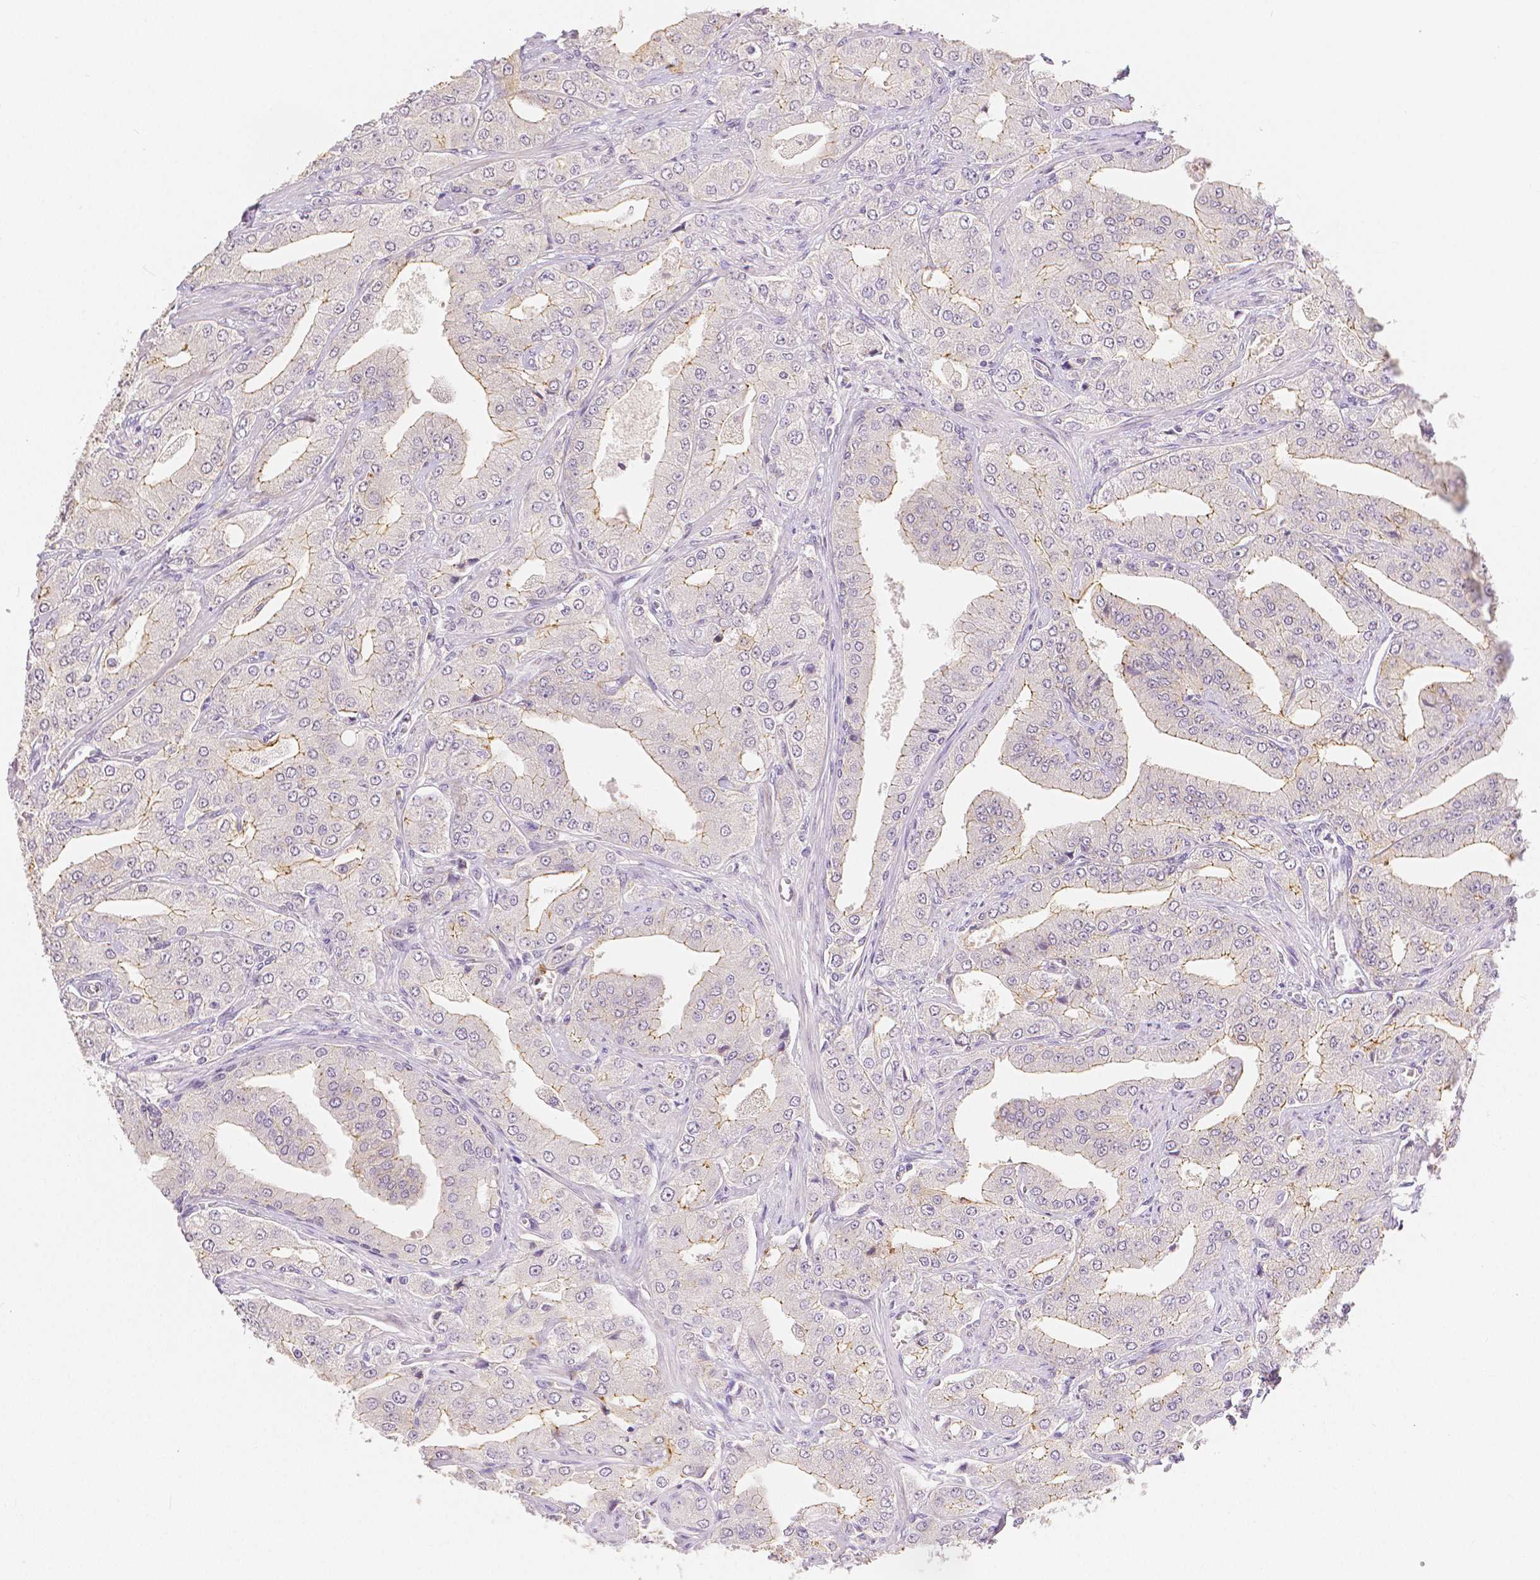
{"staining": {"intensity": "weak", "quantity": "25%-75%", "location": "cytoplasmic/membranous"}, "tissue": "prostate cancer", "cell_type": "Tumor cells", "image_type": "cancer", "snomed": [{"axis": "morphology", "description": "Adenocarcinoma, Low grade"}, {"axis": "topography", "description": "Prostate"}], "caption": "The image exhibits a brown stain indicating the presence of a protein in the cytoplasmic/membranous of tumor cells in adenocarcinoma (low-grade) (prostate). (DAB (3,3'-diaminobenzidine) IHC, brown staining for protein, blue staining for nuclei).", "gene": "OCLN", "patient": {"sex": "male", "age": 60}}